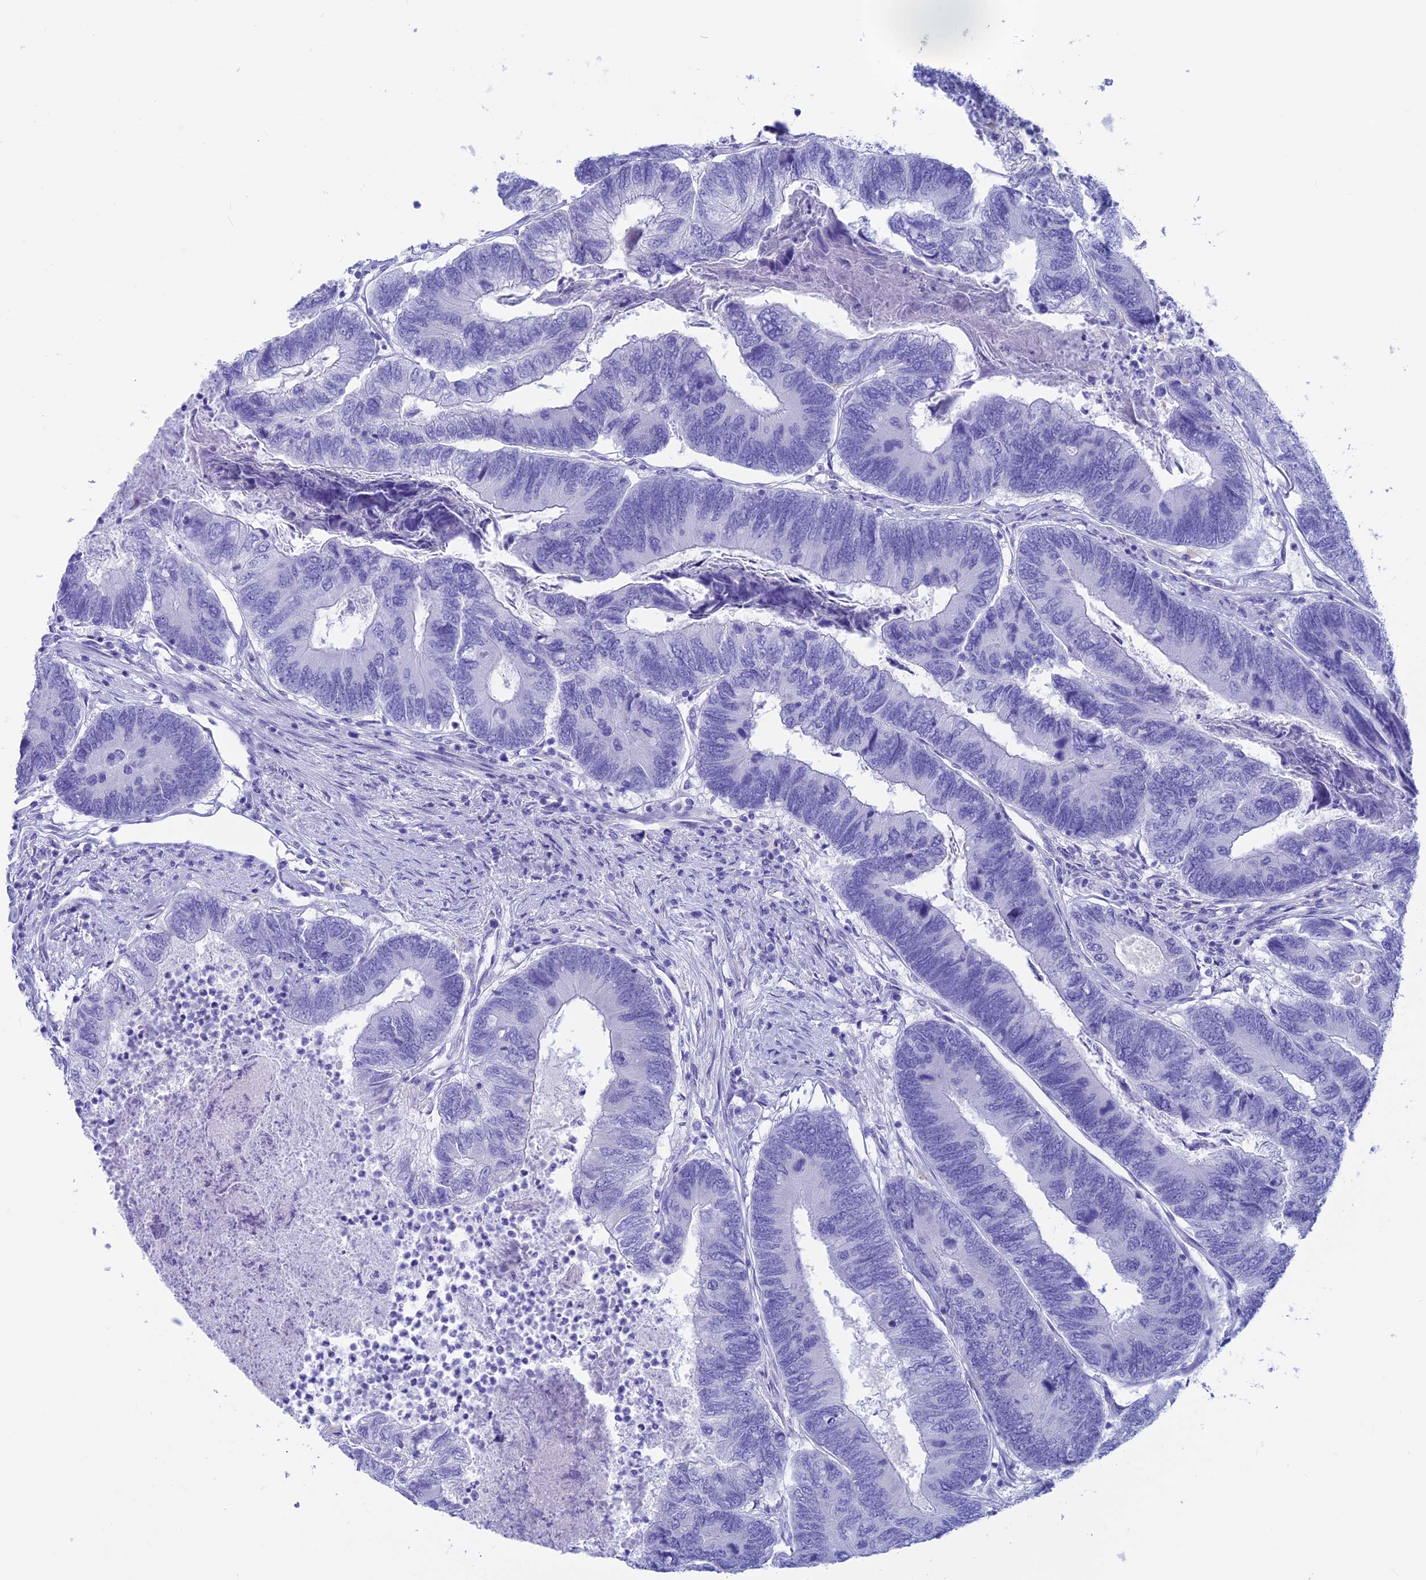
{"staining": {"intensity": "negative", "quantity": "none", "location": "none"}, "tissue": "colorectal cancer", "cell_type": "Tumor cells", "image_type": "cancer", "snomed": [{"axis": "morphology", "description": "Adenocarcinoma, NOS"}, {"axis": "topography", "description": "Colon"}], "caption": "An immunohistochemistry (IHC) photomicrograph of colorectal cancer is shown. There is no staining in tumor cells of colorectal cancer.", "gene": "GNGT2", "patient": {"sex": "female", "age": 67}}